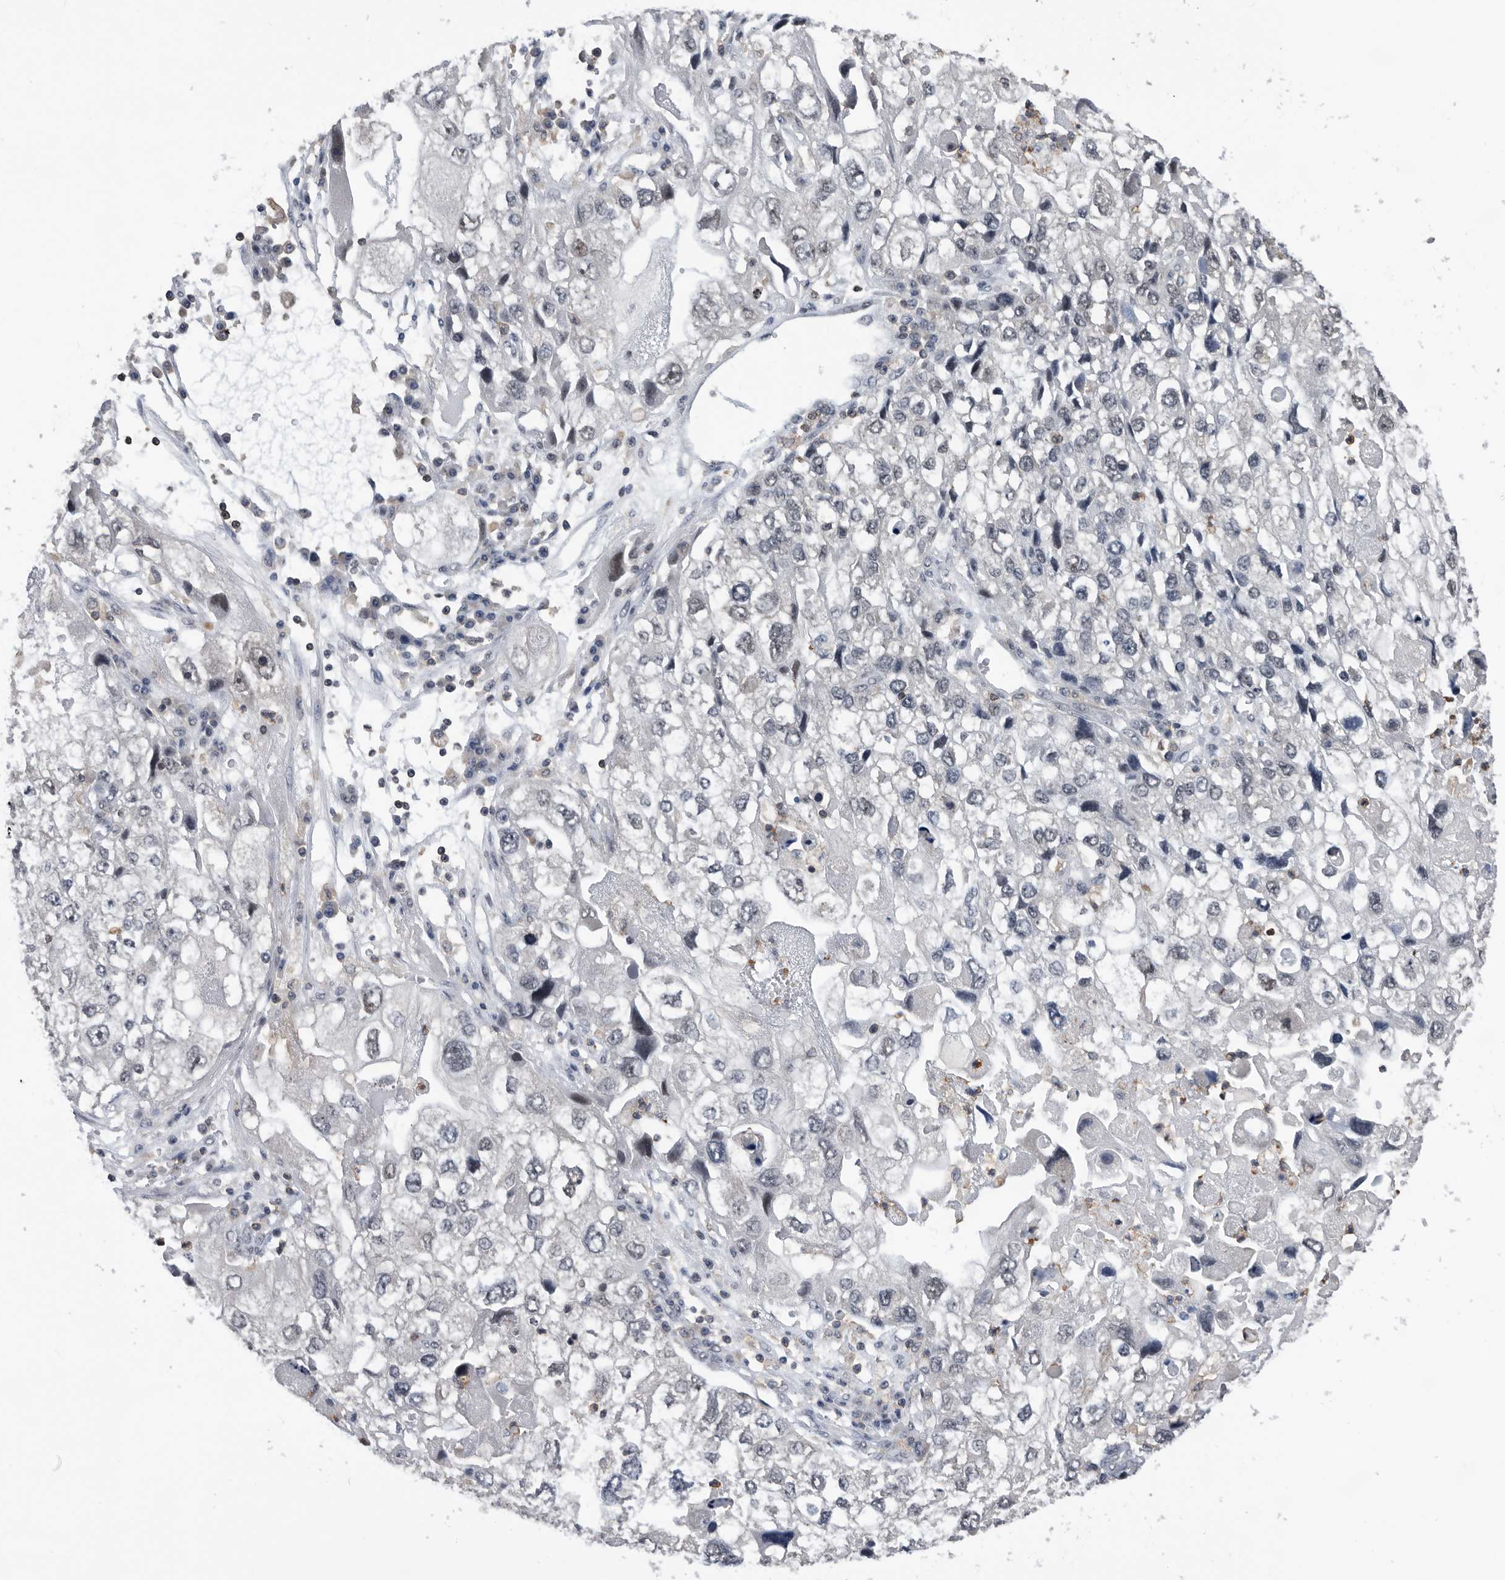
{"staining": {"intensity": "negative", "quantity": "none", "location": "none"}, "tissue": "endometrial cancer", "cell_type": "Tumor cells", "image_type": "cancer", "snomed": [{"axis": "morphology", "description": "Adenocarcinoma, NOS"}, {"axis": "topography", "description": "Endometrium"}], "caption": "Tumor cells are negative for protein expression in human endometrial cancer (adenocarcinoma).", "gene": "ZNF260", "patient": {"sex": "female", "age": 49}}